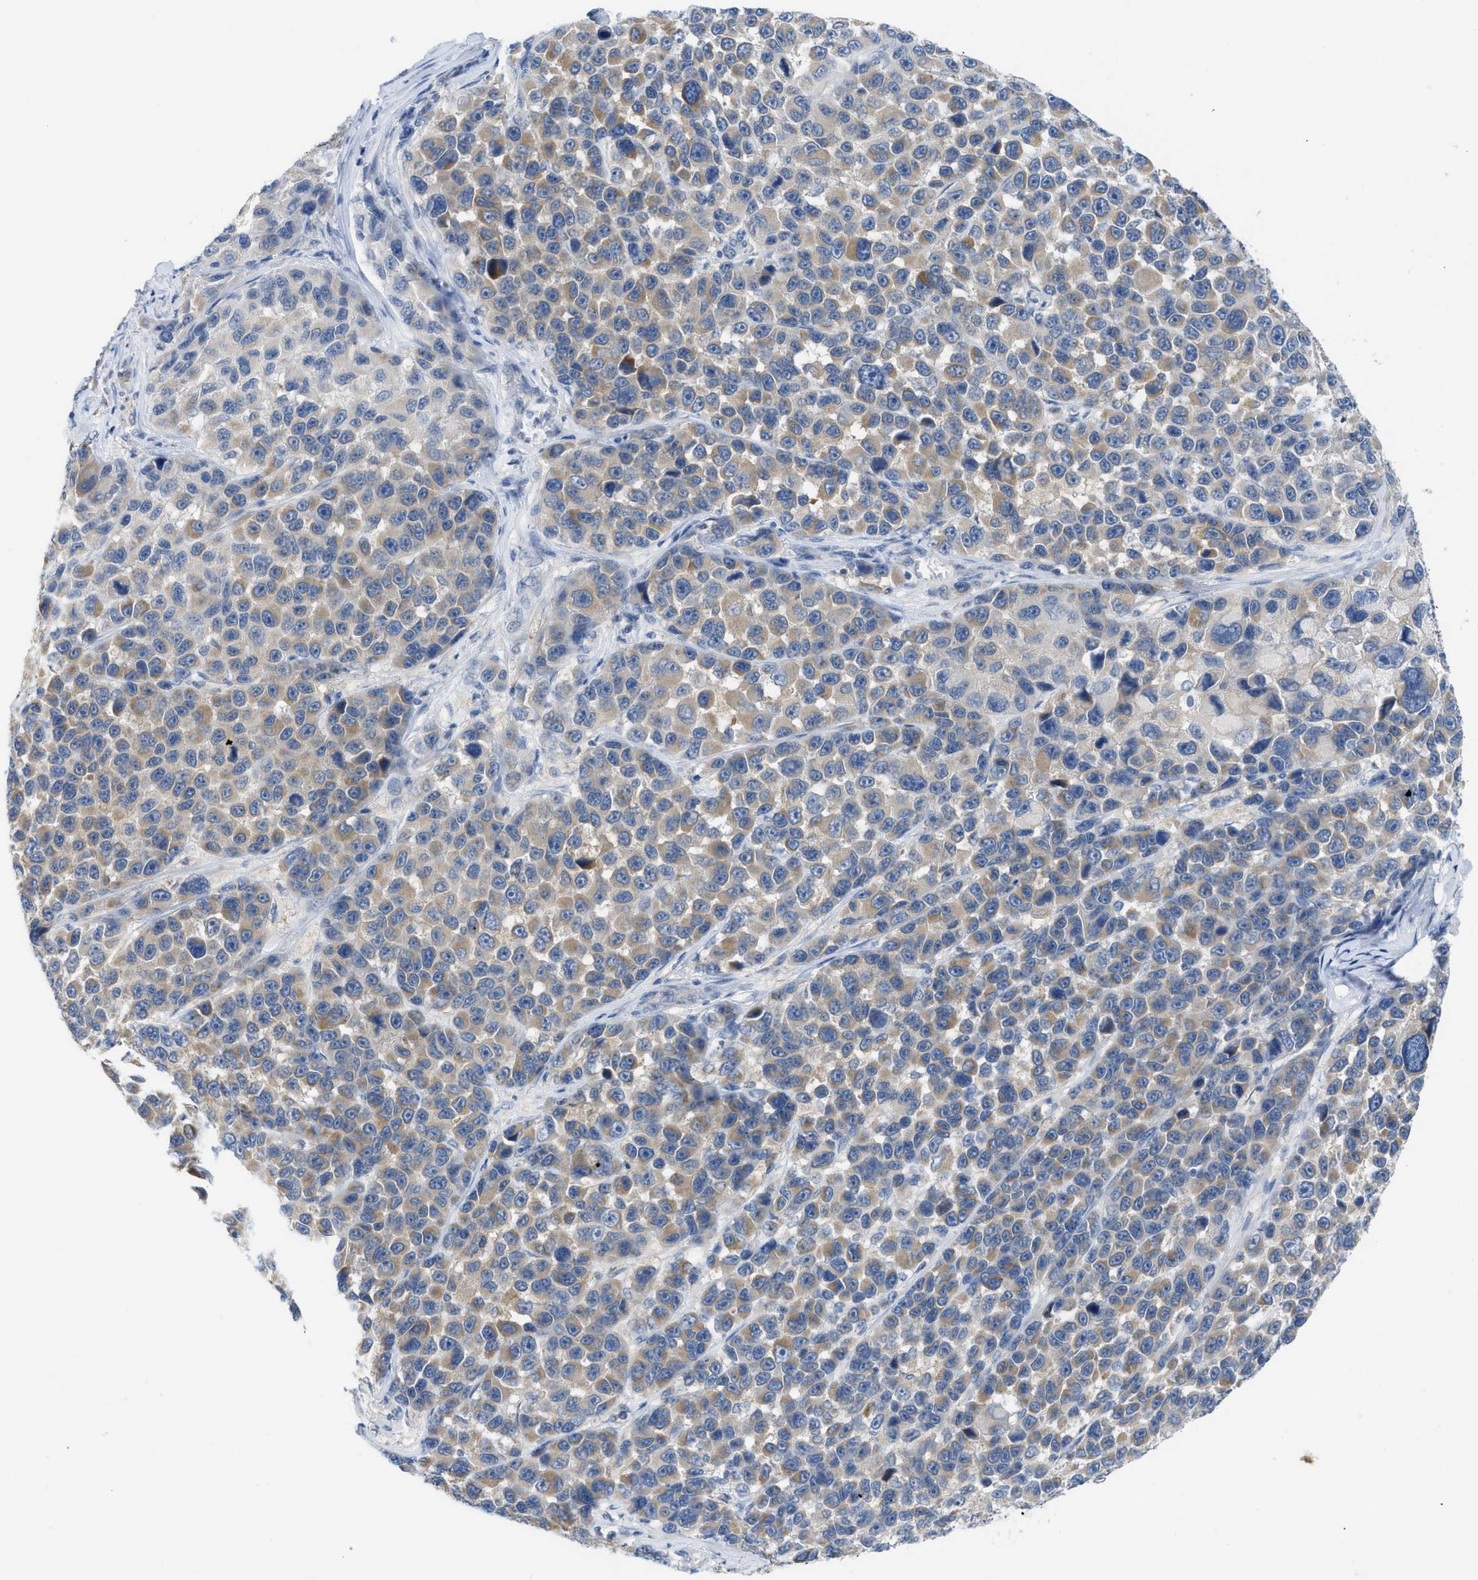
{"staining": {"intensity": "weak", "quantity": ">75%", "location": "cytoplasmic/membranous"}, "tissue": "melanoma", "cell_type": "Tumor cells", "image_type": "cancer", "snomed": [{"axis": "morphology", "description": "Malignant melanoma, NOS"}, {"axis": "topography", "description": "Skin"}], "caption": "Immunohistochemistry (DAB) staining of human malignant melanoma displays weak cytoplasmic/membranous protein staining in approximately >75% of tumor cells.", "gene": "GATD3", "patient": {"sex": "male", "age": 53}}